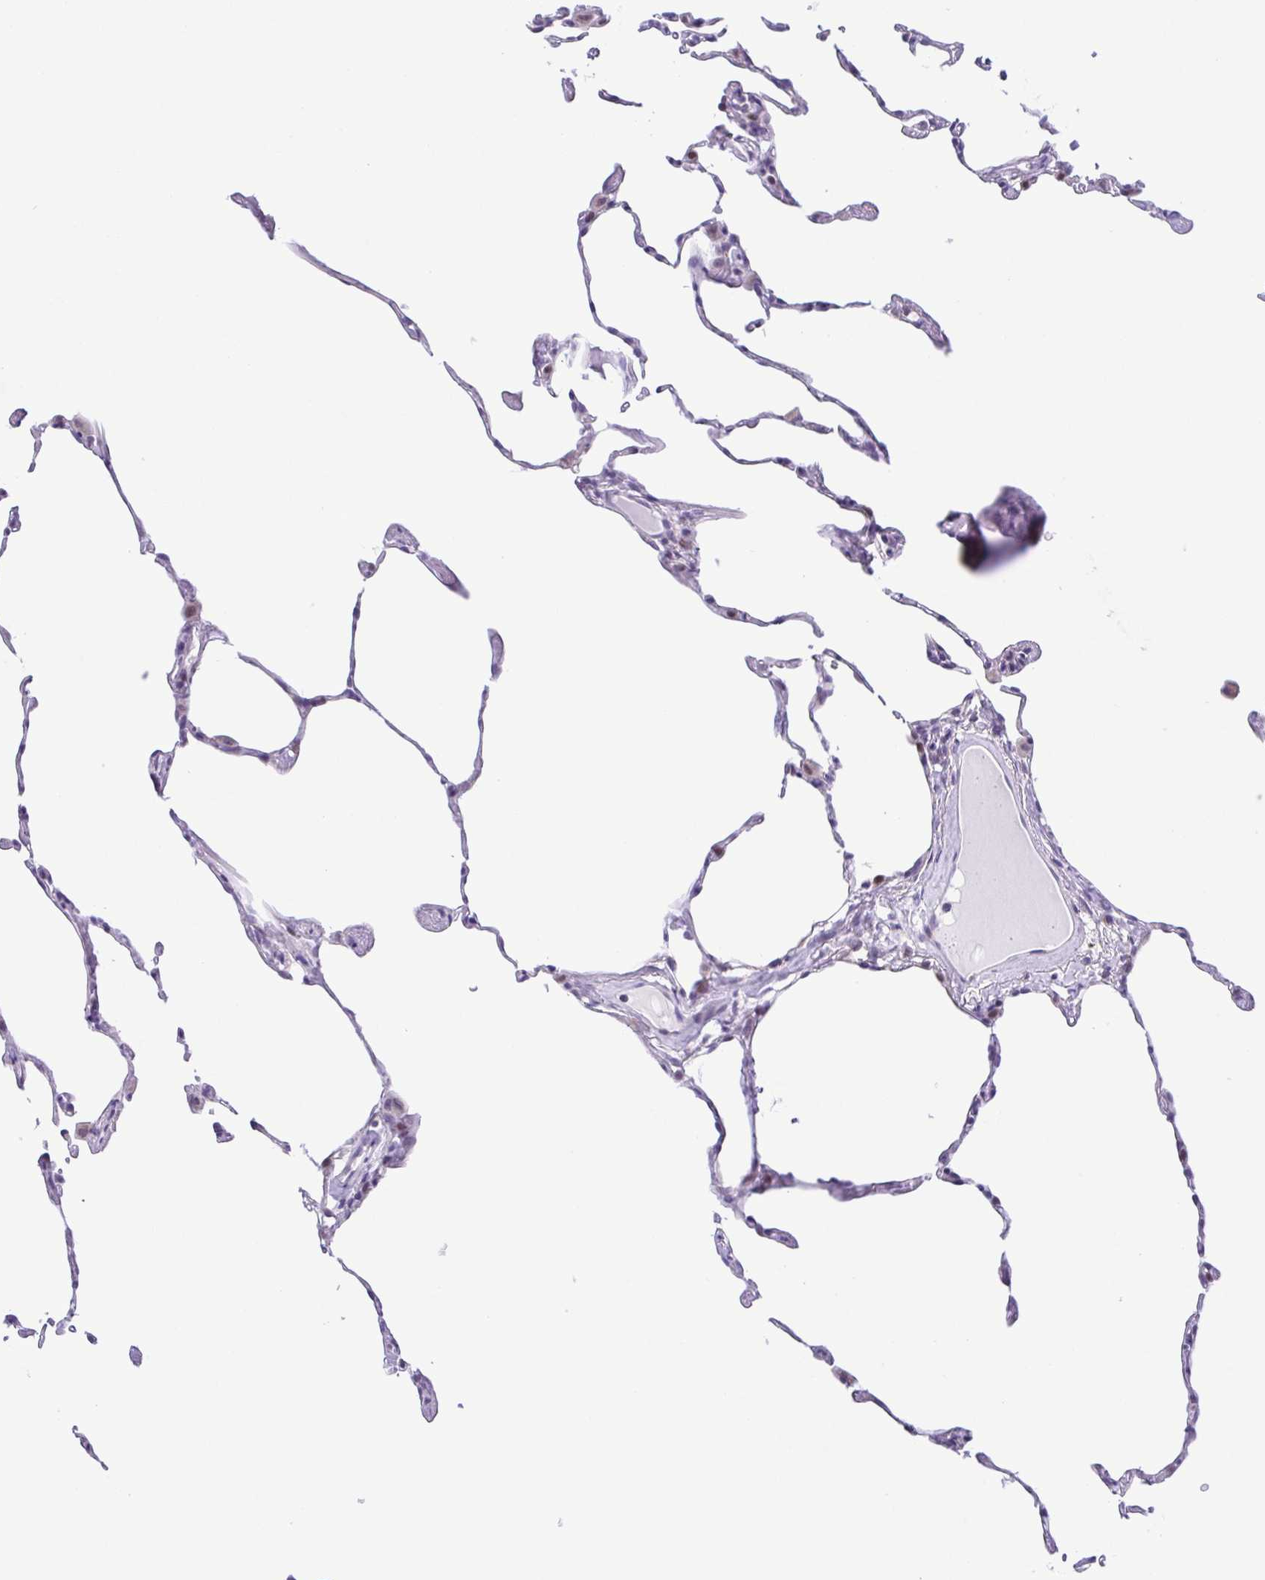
{"staining": {"intensity": "weak", "quantity": "<25%", "location": "nuclear"}, "tissue": "lung", "cell_type": "Alveolar cells", "image_type": "normal", "snomed": [{"axis": "morphology", "description": "Normal tissue, NOS"}, {"axis": "topography", "description": "Lung"}], "caption": "High power microscopy micrograph of an immunohistochemistry micrograph of unremarkable lung, revealing no significant positivity in alveolar cells. (IHC, brightfield microscopy, high magnification).", "gene": "ENSG00000286022", "patient": {"sex": "female", "age": 57}}